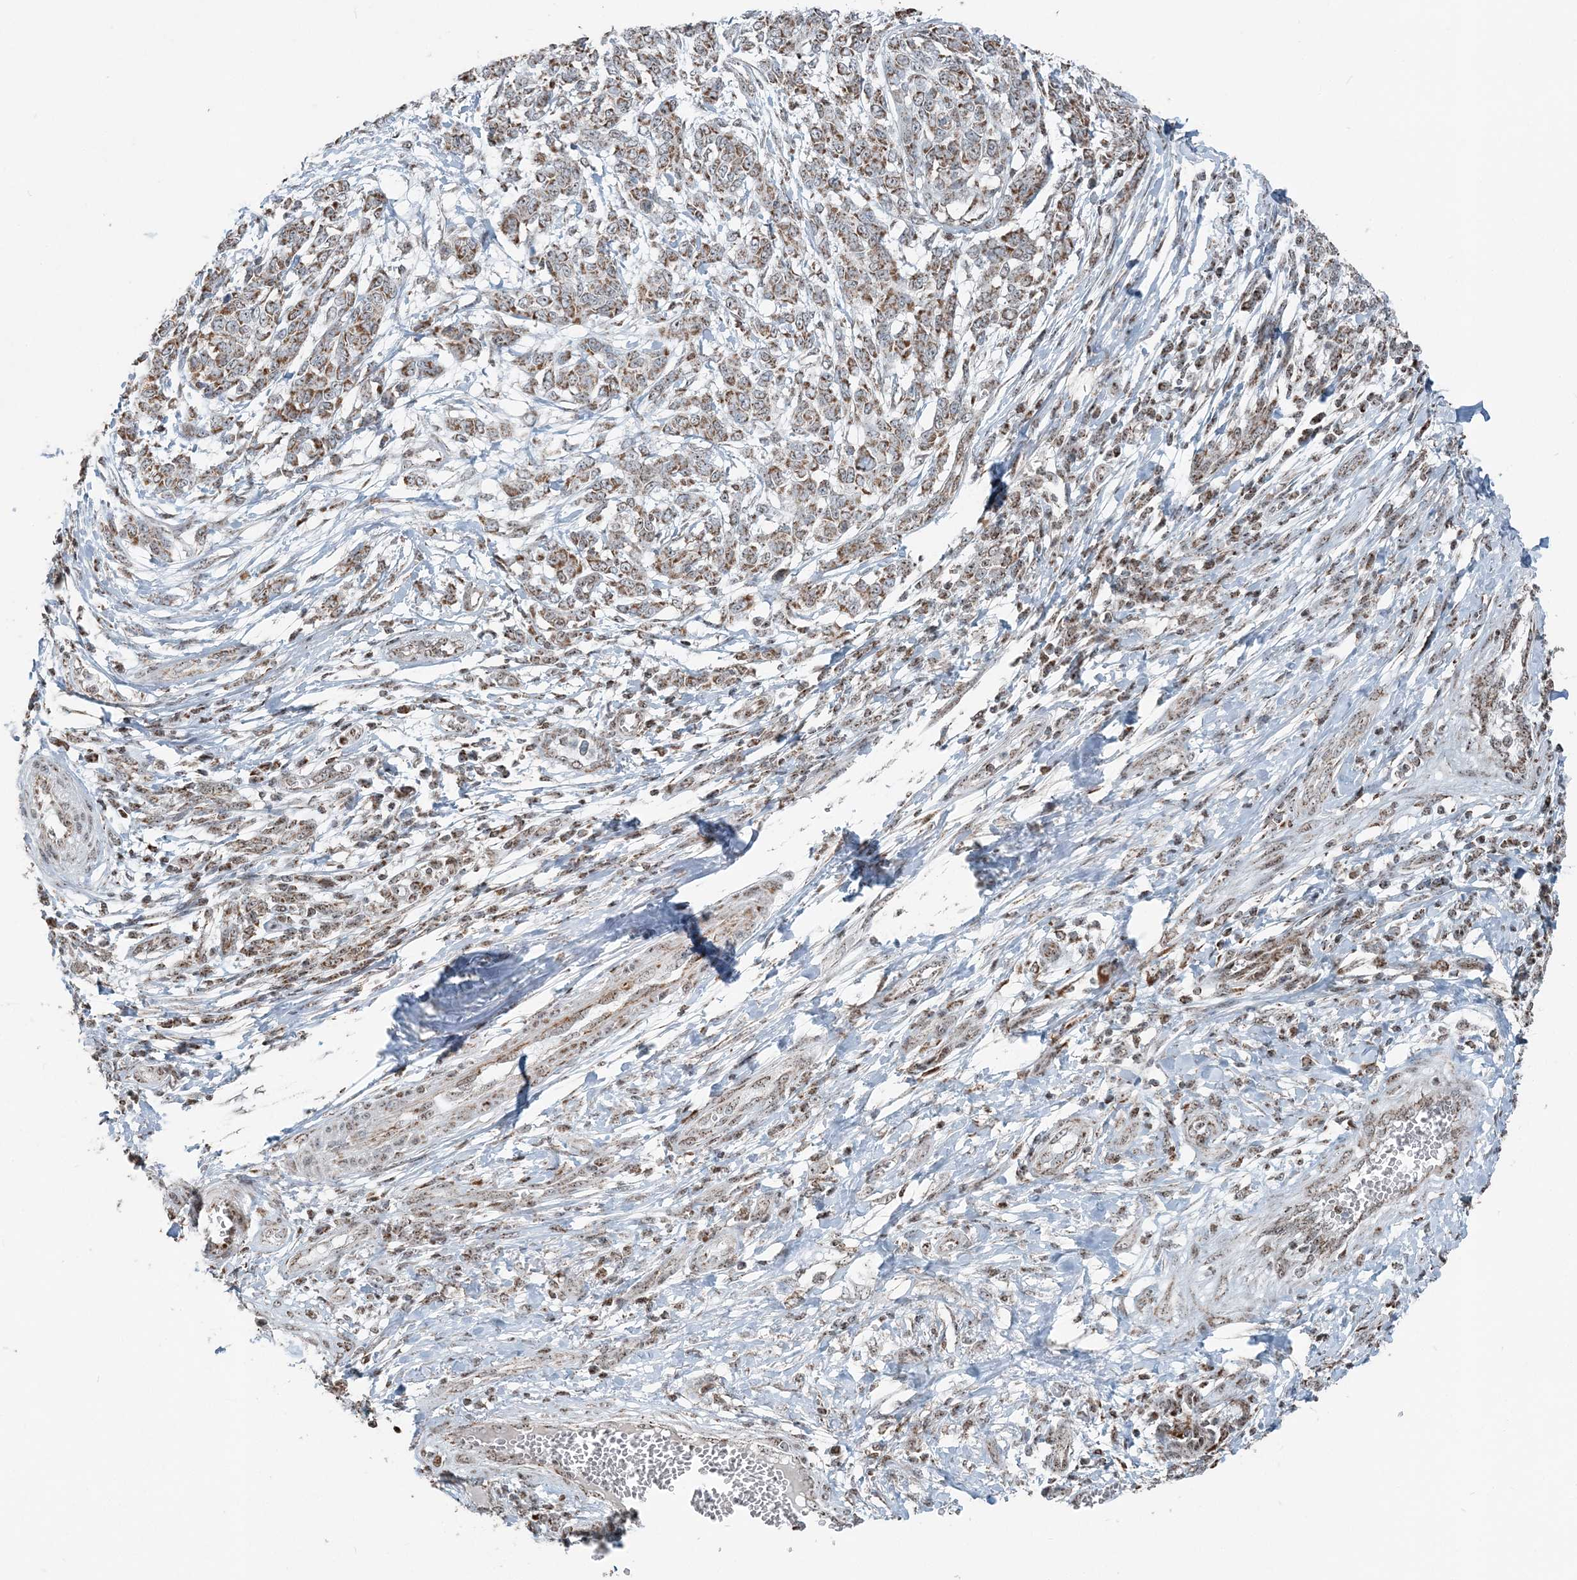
{"staining": {"intensity": "moderate", "quantity": ">75%", "location": "cytoplasmic/membranous"}, "tissue": "melanoma", "cell_type": "Tumor cells", "image_type": "cancer", "snomed": [{"axis": "morphology", "description": "Malignant melanoma, NOS"}, {"axis": "topography", "description": "Skin"}], "caption": "Protein staining shows moderate cytoplasmic/membranous staining in approximately >75% of tumor cells in malignant melanoma.", "gene": "SUCLG1", "patient": {"sex": "male", "age": 49}}